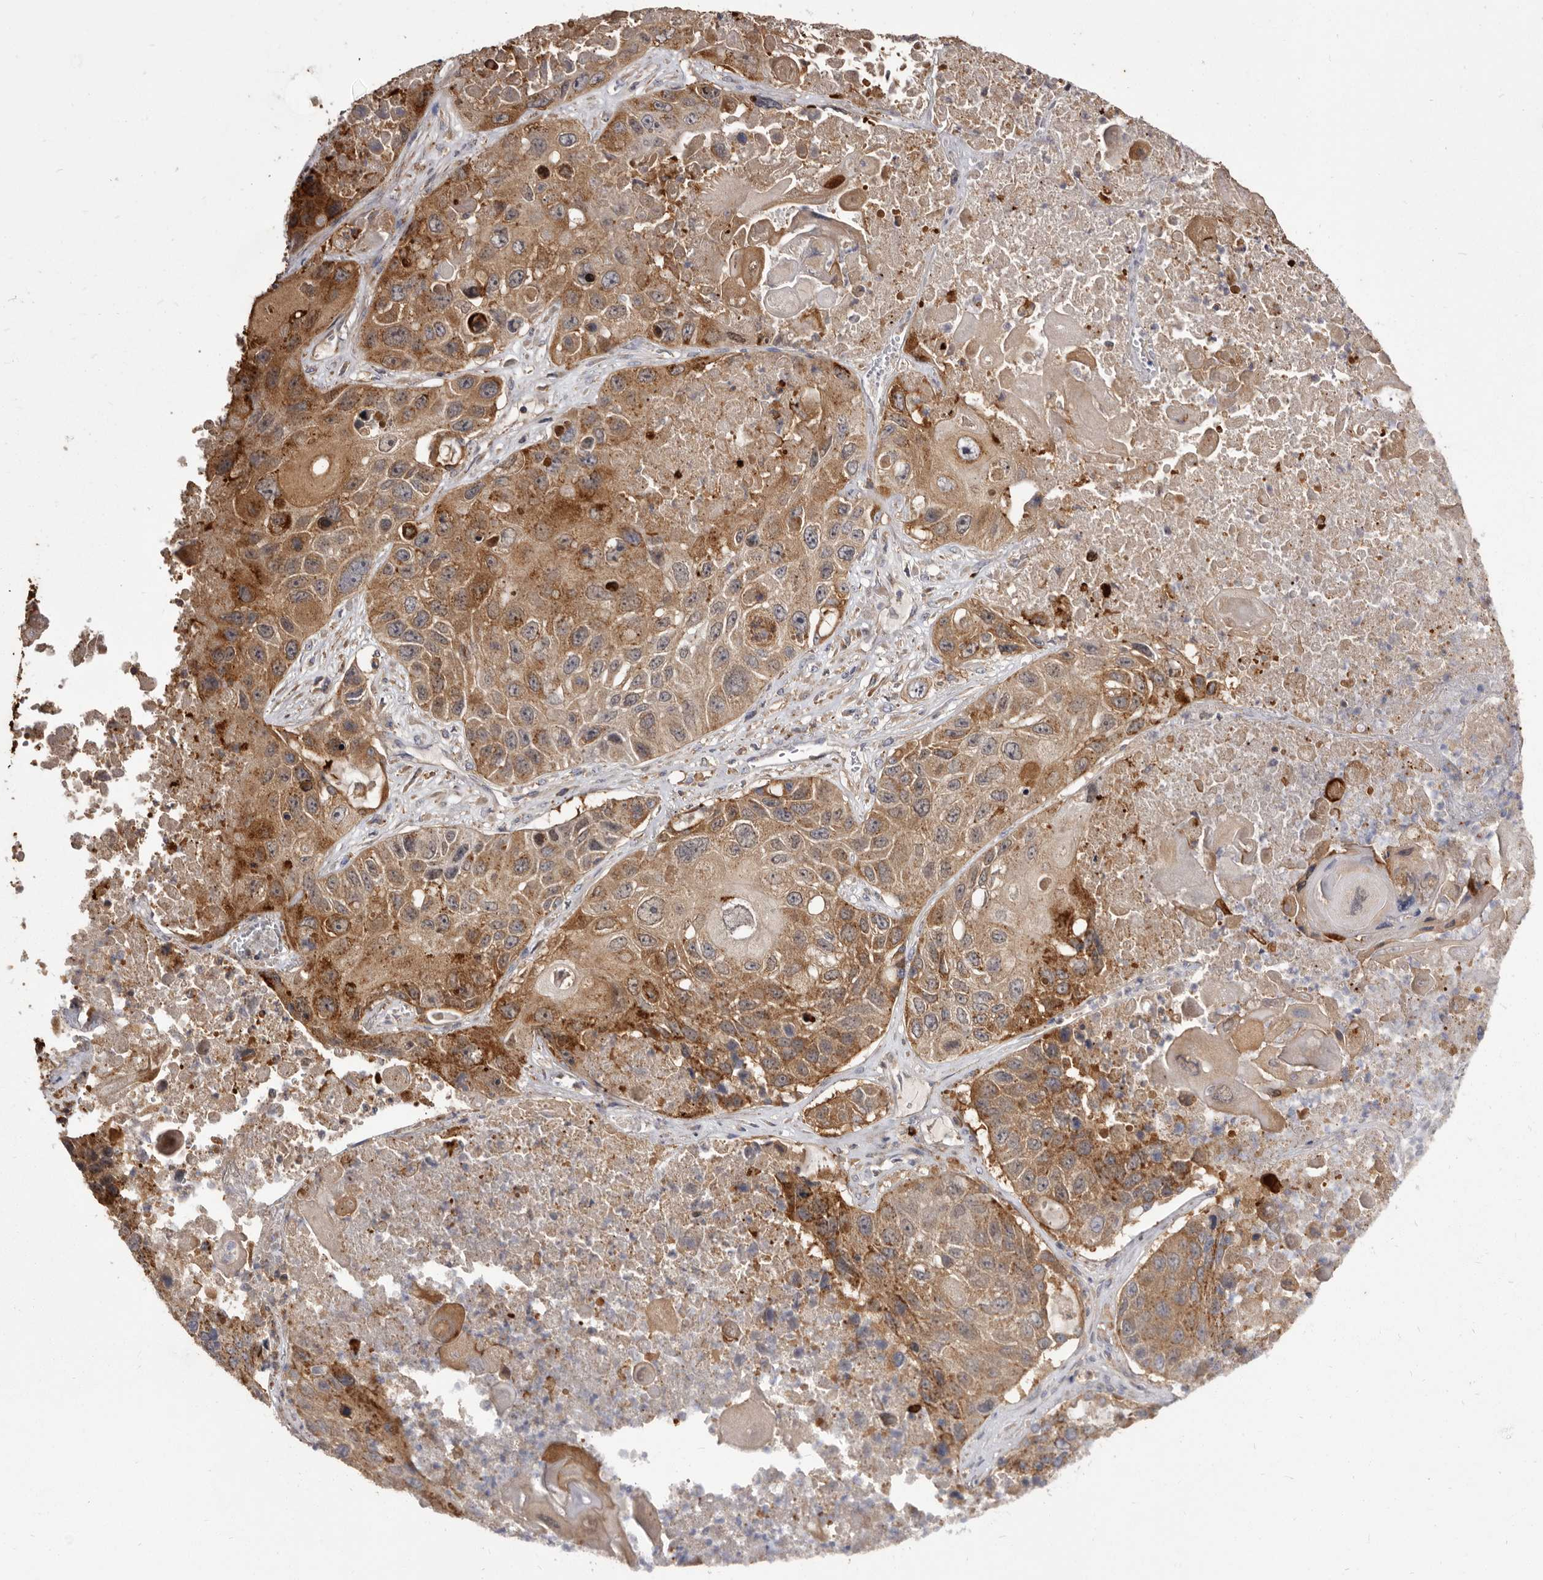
{"staining": {"intensity": "moderate", "quantity": ">75%", "location": "cytoplasmic/membranous"}, "tissue": "lung cancer", "cell_type": "Tumor cells", "image_type": "cancer", "snomed": [{"axis": "morphology", "description": "Squamous cell carcinoma, NOS"}, {"axis": "topography", "description": "Lung"}], "caption": "This image displays IHC staining of lung squamous cell carcinoma, with medium moderate cytoplasmic/membranous staining in about >75% of tumor cells.", "gene": "TPD52", "patient": {"sex": "male", "age": 61}}